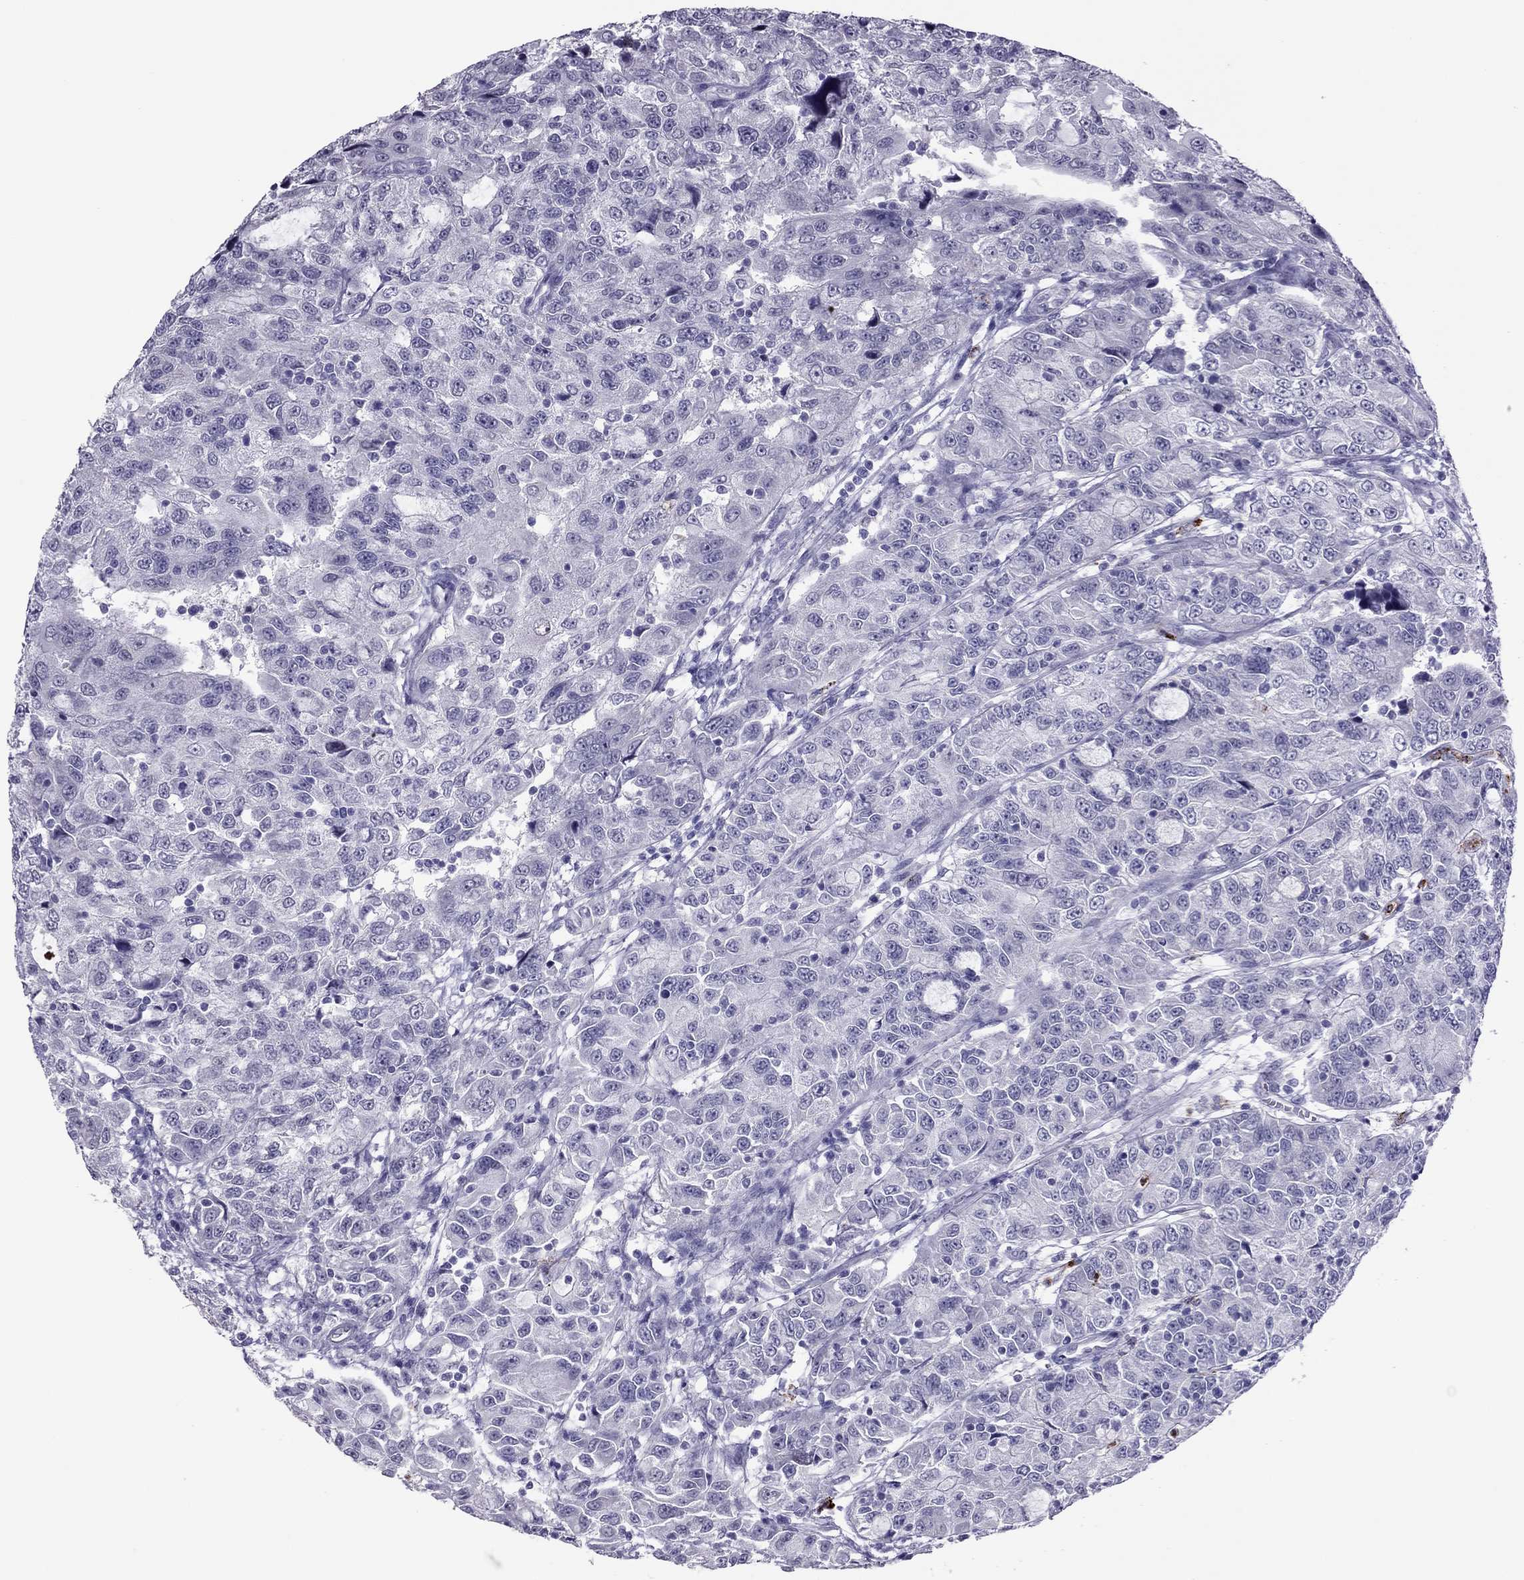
{"staining": {"intensity": "negative", "quantity": "none", "location": "none"}, "tissue": "urothelial cancer", "cell_type": "Tumor cells", "image_type": "cancer", "snomed": [{"axis": "morphology", "description": "Urothelial carcinoma, NOS"}, {"axis": "morphology", "description": "Urothelial carcinoma, High grade"}, {"axis": "topography", "description": "Urinary bladder"}], "caption": "This is an immunohistochemistry (IHC) micrograph of high-grade urothelial carcinoma. There is no staining in tumor cells.", "gene": "CCL27", "patient": {"sex": "female", "age": 73}}